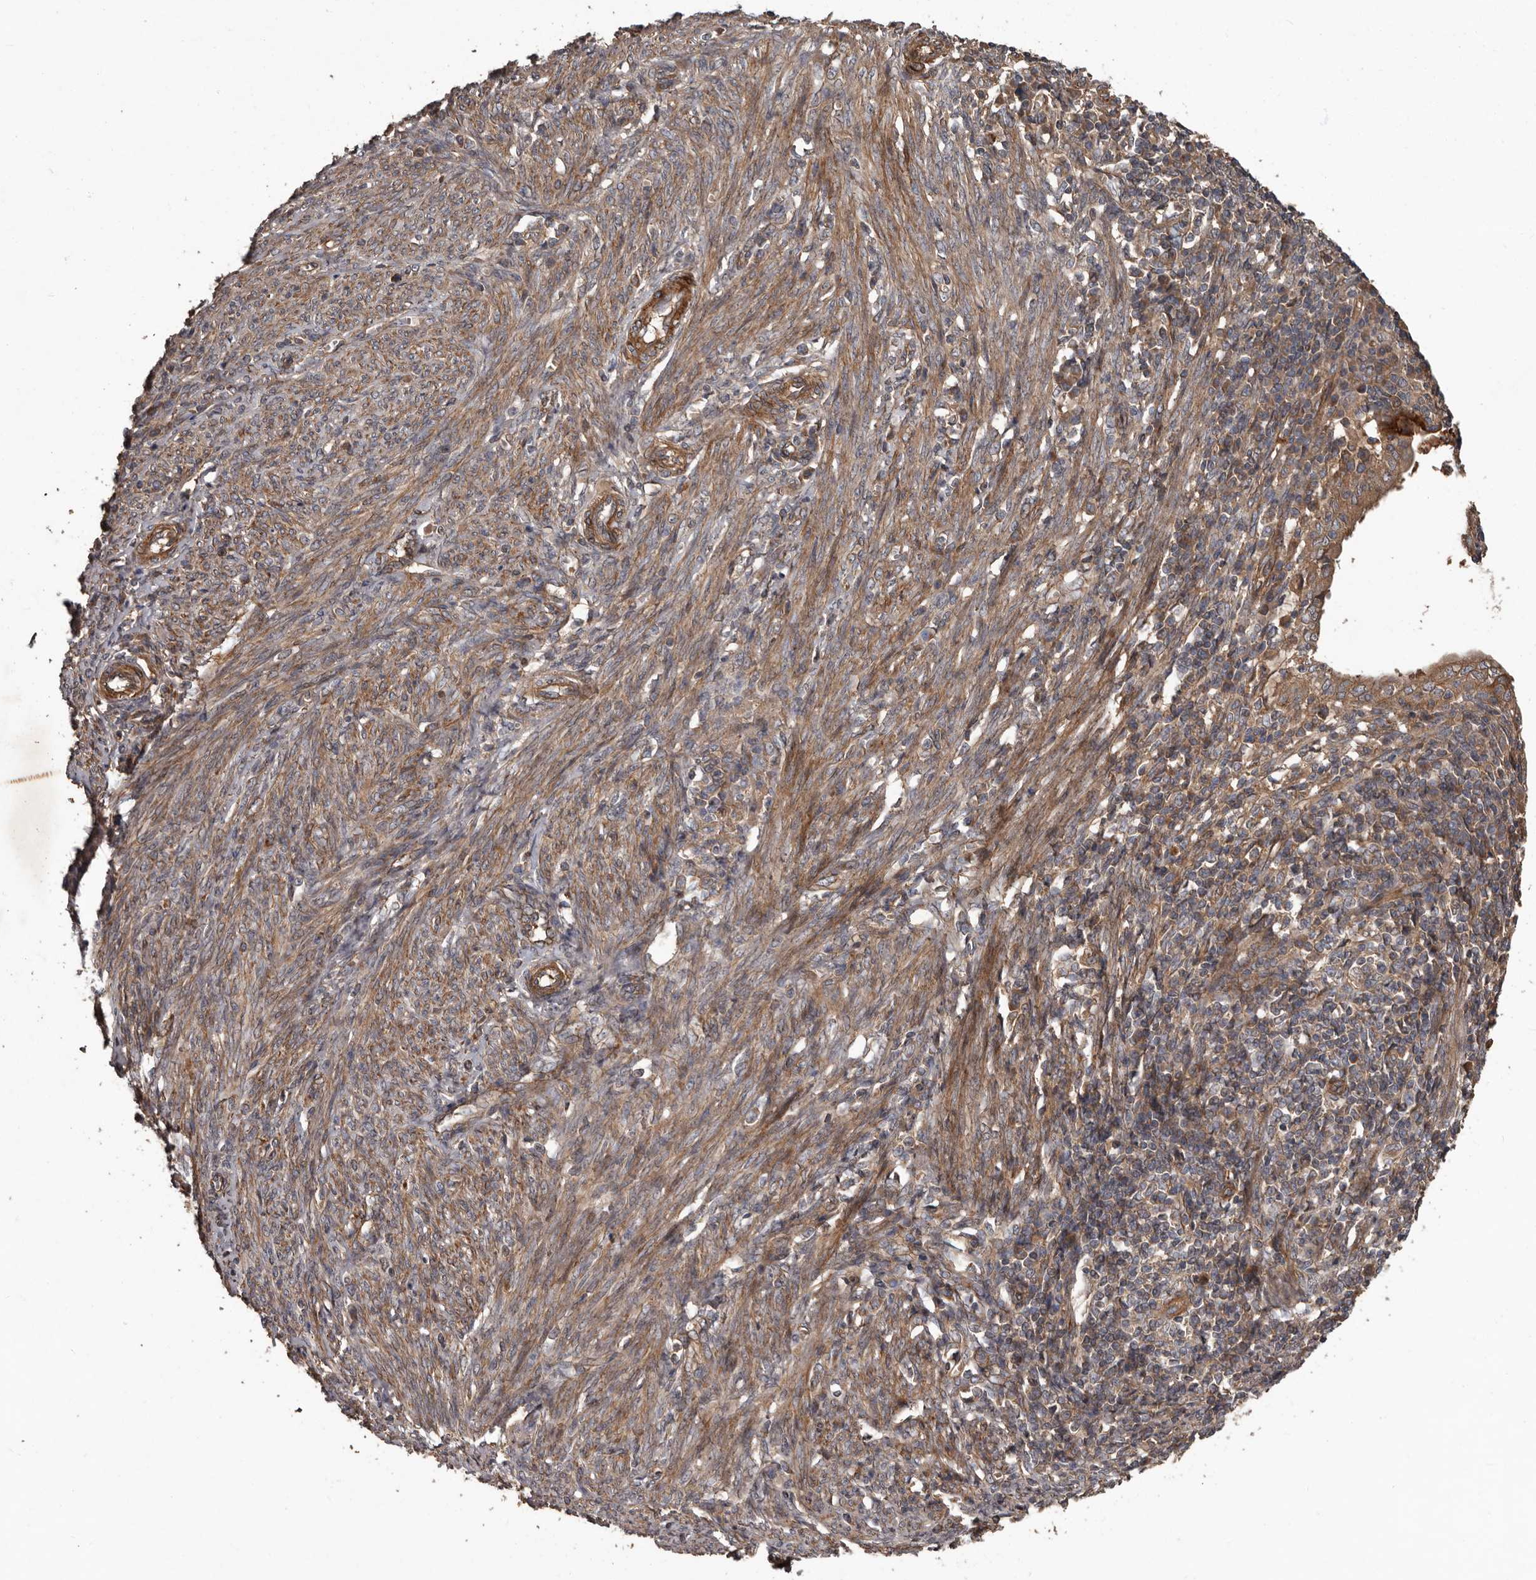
{"staining": {"intensity": "moderate", "quantity": ">75%", "location": "cytoplasmic/membranous"}, "tissue": "endometrial cancer", "cell_type": "Tumor cells", "image_type": "cancer", "snomed": [{"axis": "morphology", "description": "Adenocarcinoma, NOS"}, {"axis": "topography", "description": "Uterus"}], "caption": "Protein staining demonstrates moderate cytoplasmic/membranous staining in about >75% of tumor cells in endometrial cancer.", "gene": "ARHGEF5", "patient": {"sex": "female", "age": 77}}